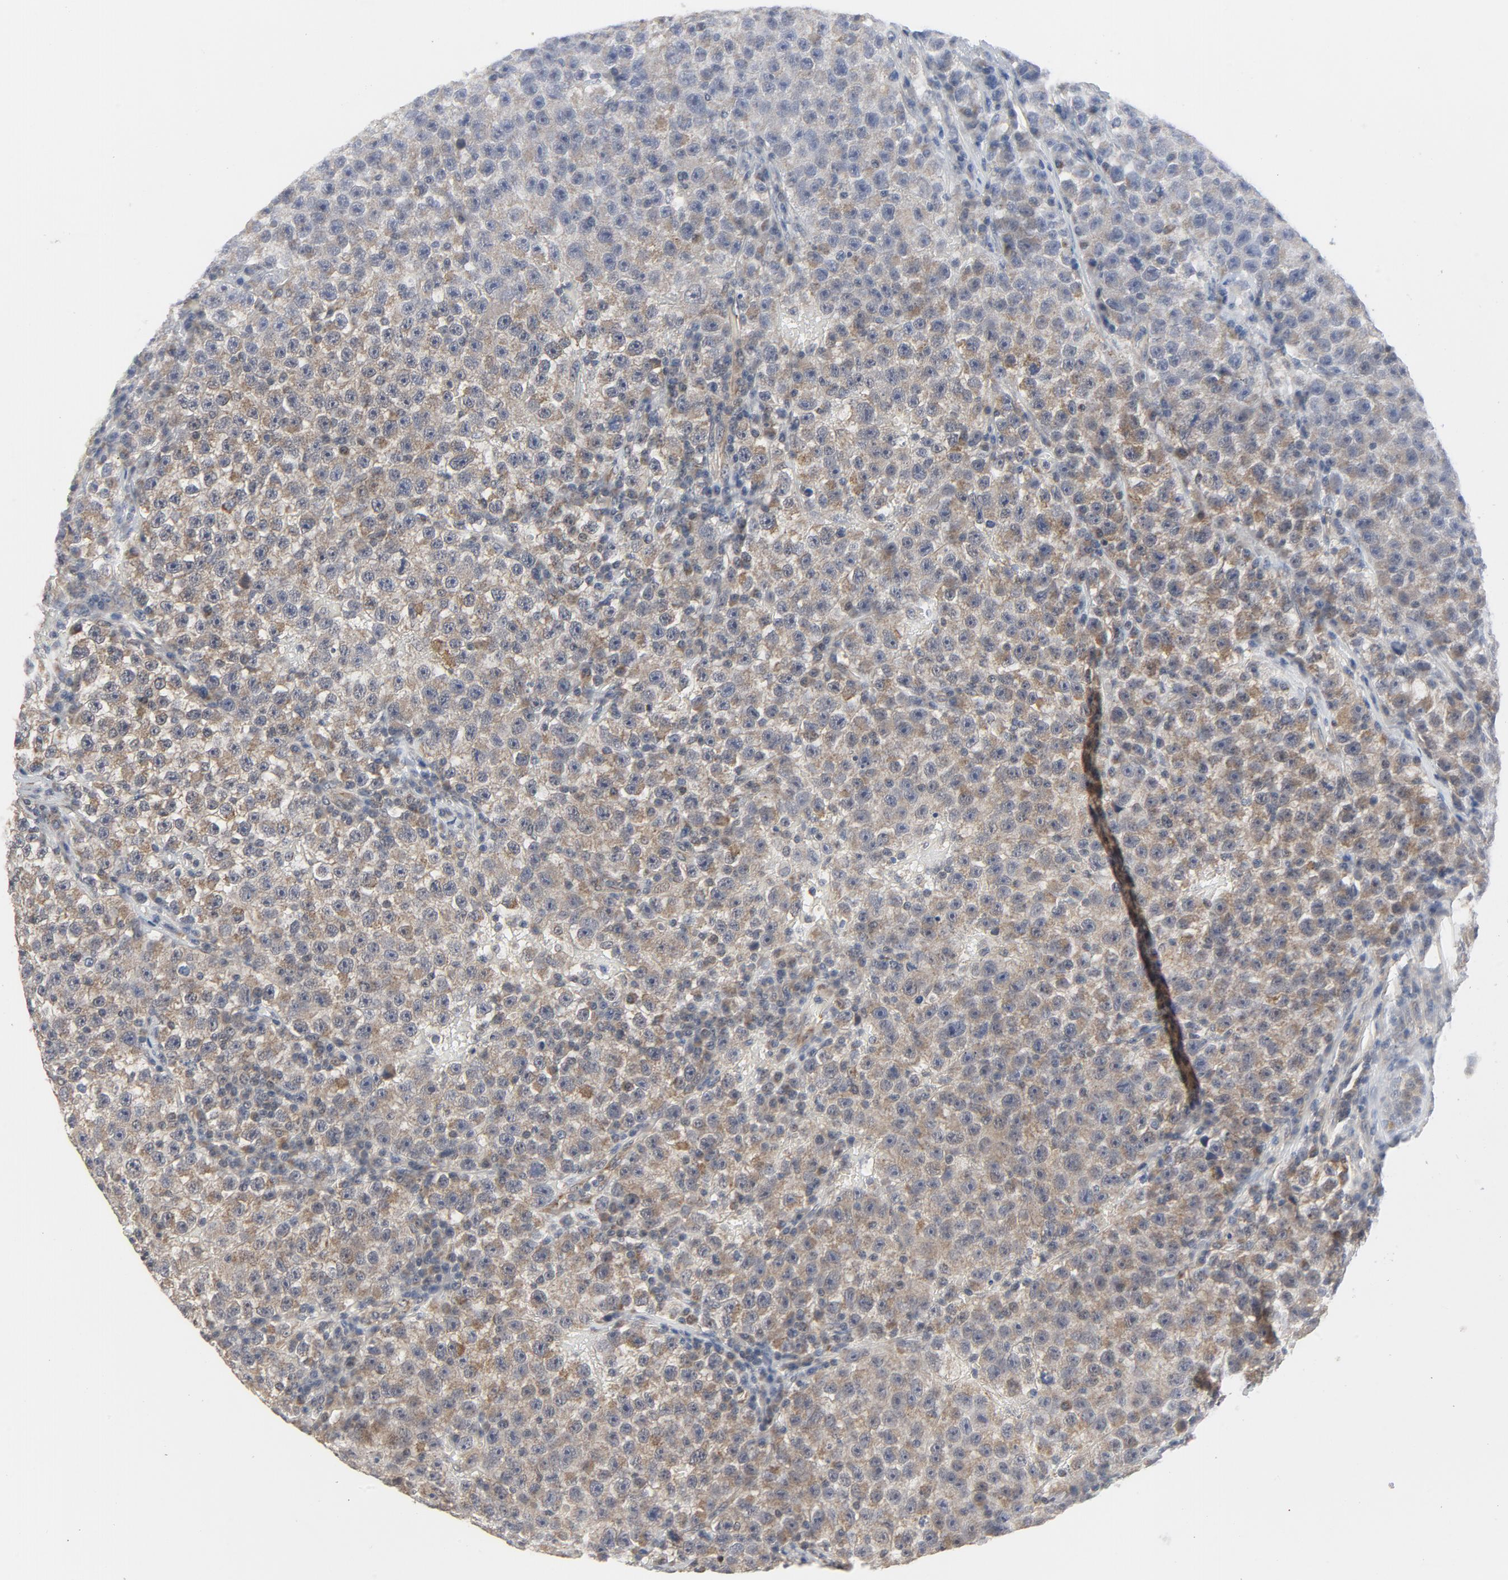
{"staining": {"intensity": "moderate", "quantity": ">75%", "location": "cytoplasmic/membranous"}, "tissue": "testis cancer", "cell_type": "Tumor cells", "image_type": "cancer", "snomed": [{"axis": "morphology", "description": "Seminoma, NOS"}, {"axis": "topography", "description": "Testis"}], "caption": "Testis seminoma tissue demonstrates moderate cytoplasmic/membranous expression in about >75% of tumor cells (DAB (3,3'-diaminobenzidine) IHC with brightfield microscopy, high magnification).", "gene": "C14orf119", "patient": {"sex": "male", "age": 22}}